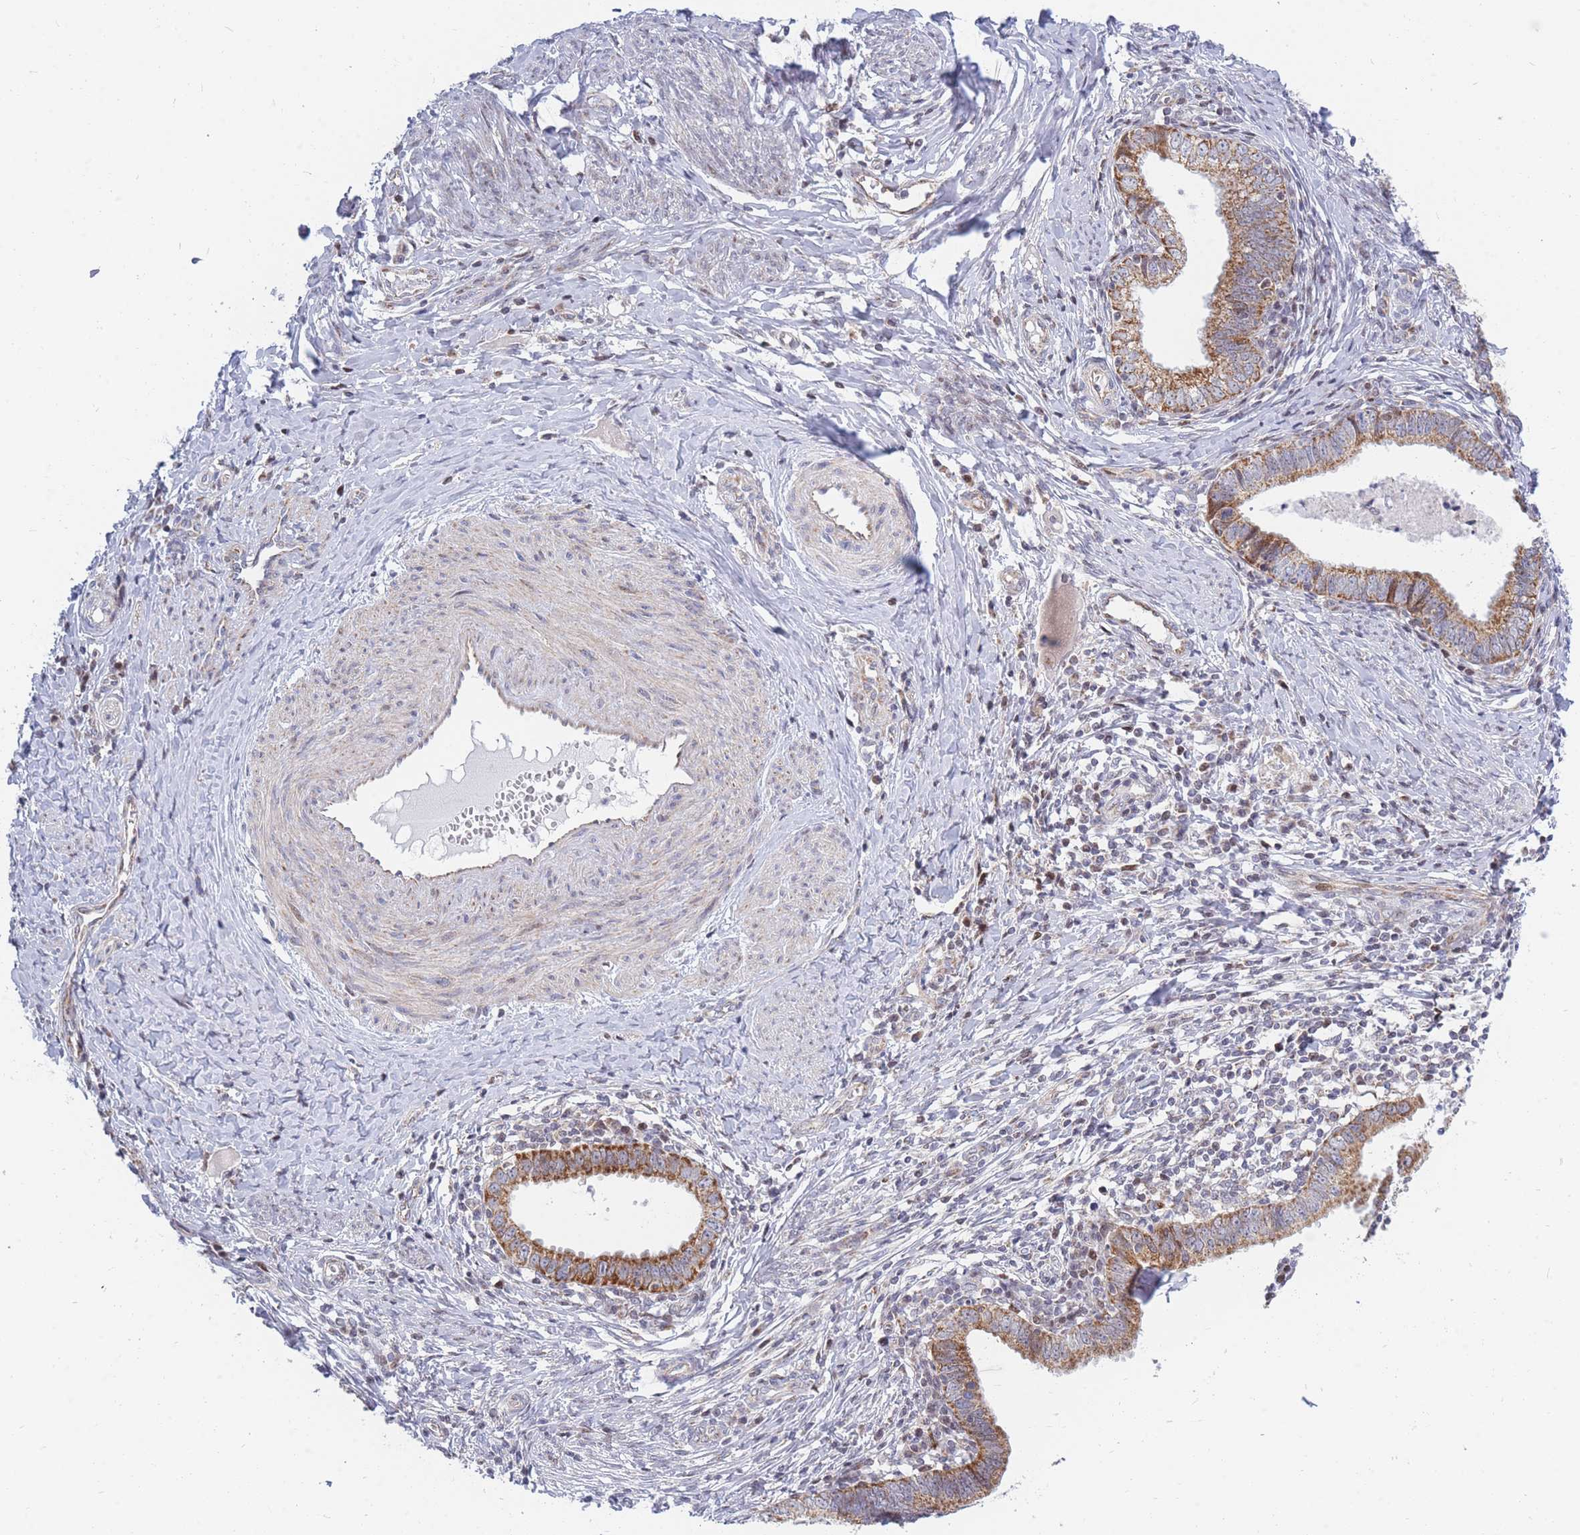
{"staining": {"intensity": "moderate", "quantity": "25%-75%", "location": "cytoplasmic/membranous"}, "tissue": "cervical cancer", "cell_type": "Tumor cells", "image_type": "cancer", "snomed": [{"axis": "morphology", "description": "Adenocarcinoma, NOS"}, {"axis": "topography", "description": "Cervix"}], "caption": "Cervical cancer stained with a brown dye exhibits moderate cytoplasmic/membranous positive expression in approximately 25%-75% of tumor cells.", "gene": "MOB4", "patient": {"sex": "female", "age": 36}}